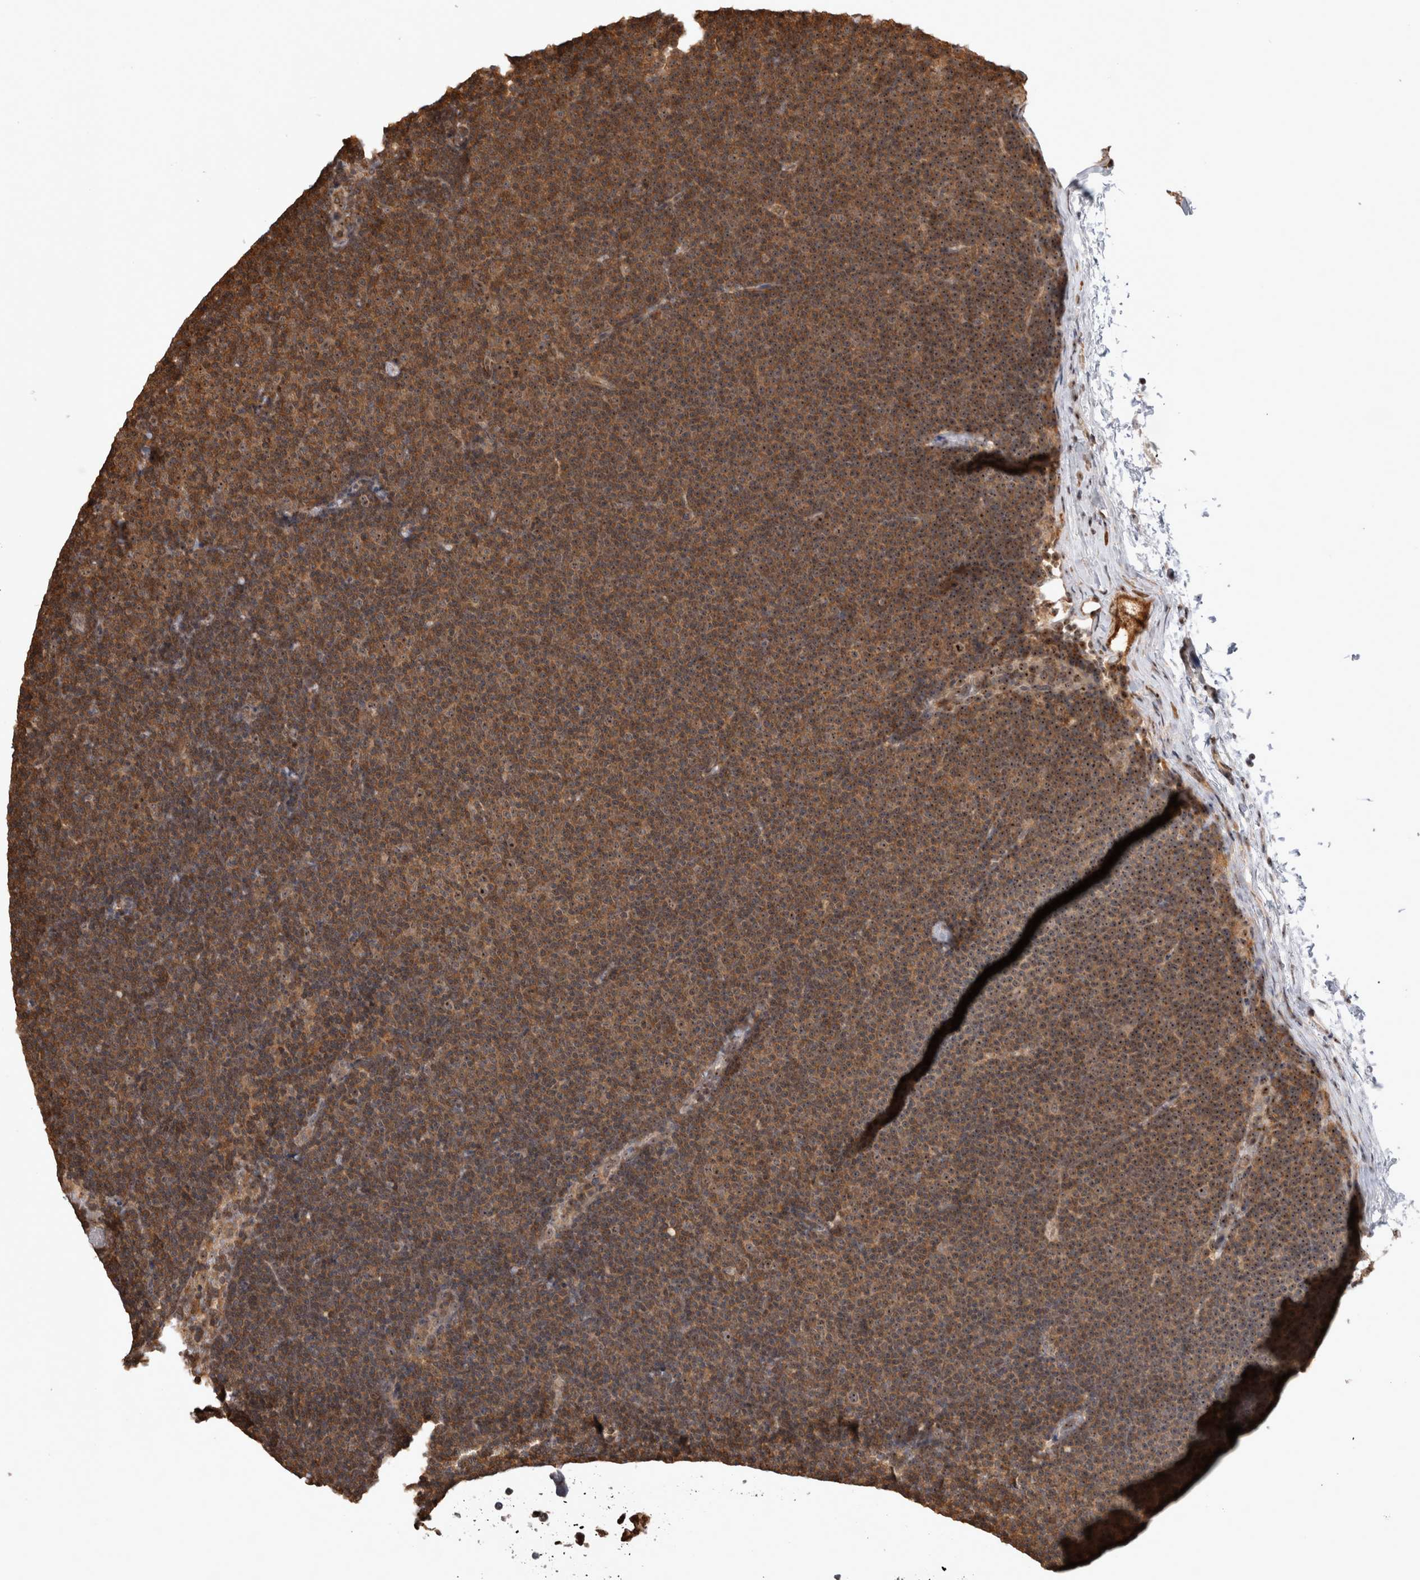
{"staining": {"intensity": "moderate", "quantity": ">75%", "location": "cytoplasmic/membranous,nuclear"}, "tissue": "lymphoma", "cell_type": "Tumor cells", "image_type": "cancer", "snomed": [{"axis": "morphology", "description": "Malignant lymphoma, non-Hodgkin's type, Low grade"}, {"axis": "topography", "description": "Lymph node"}], "caption": "Tumor cells show medium levels of moderate cytoplasmic/membranous and nuclear positivity in about >75% of cells in lymphoma.", "gene": "TDRD7", "patient": {"sex": "female", "age": 53}}